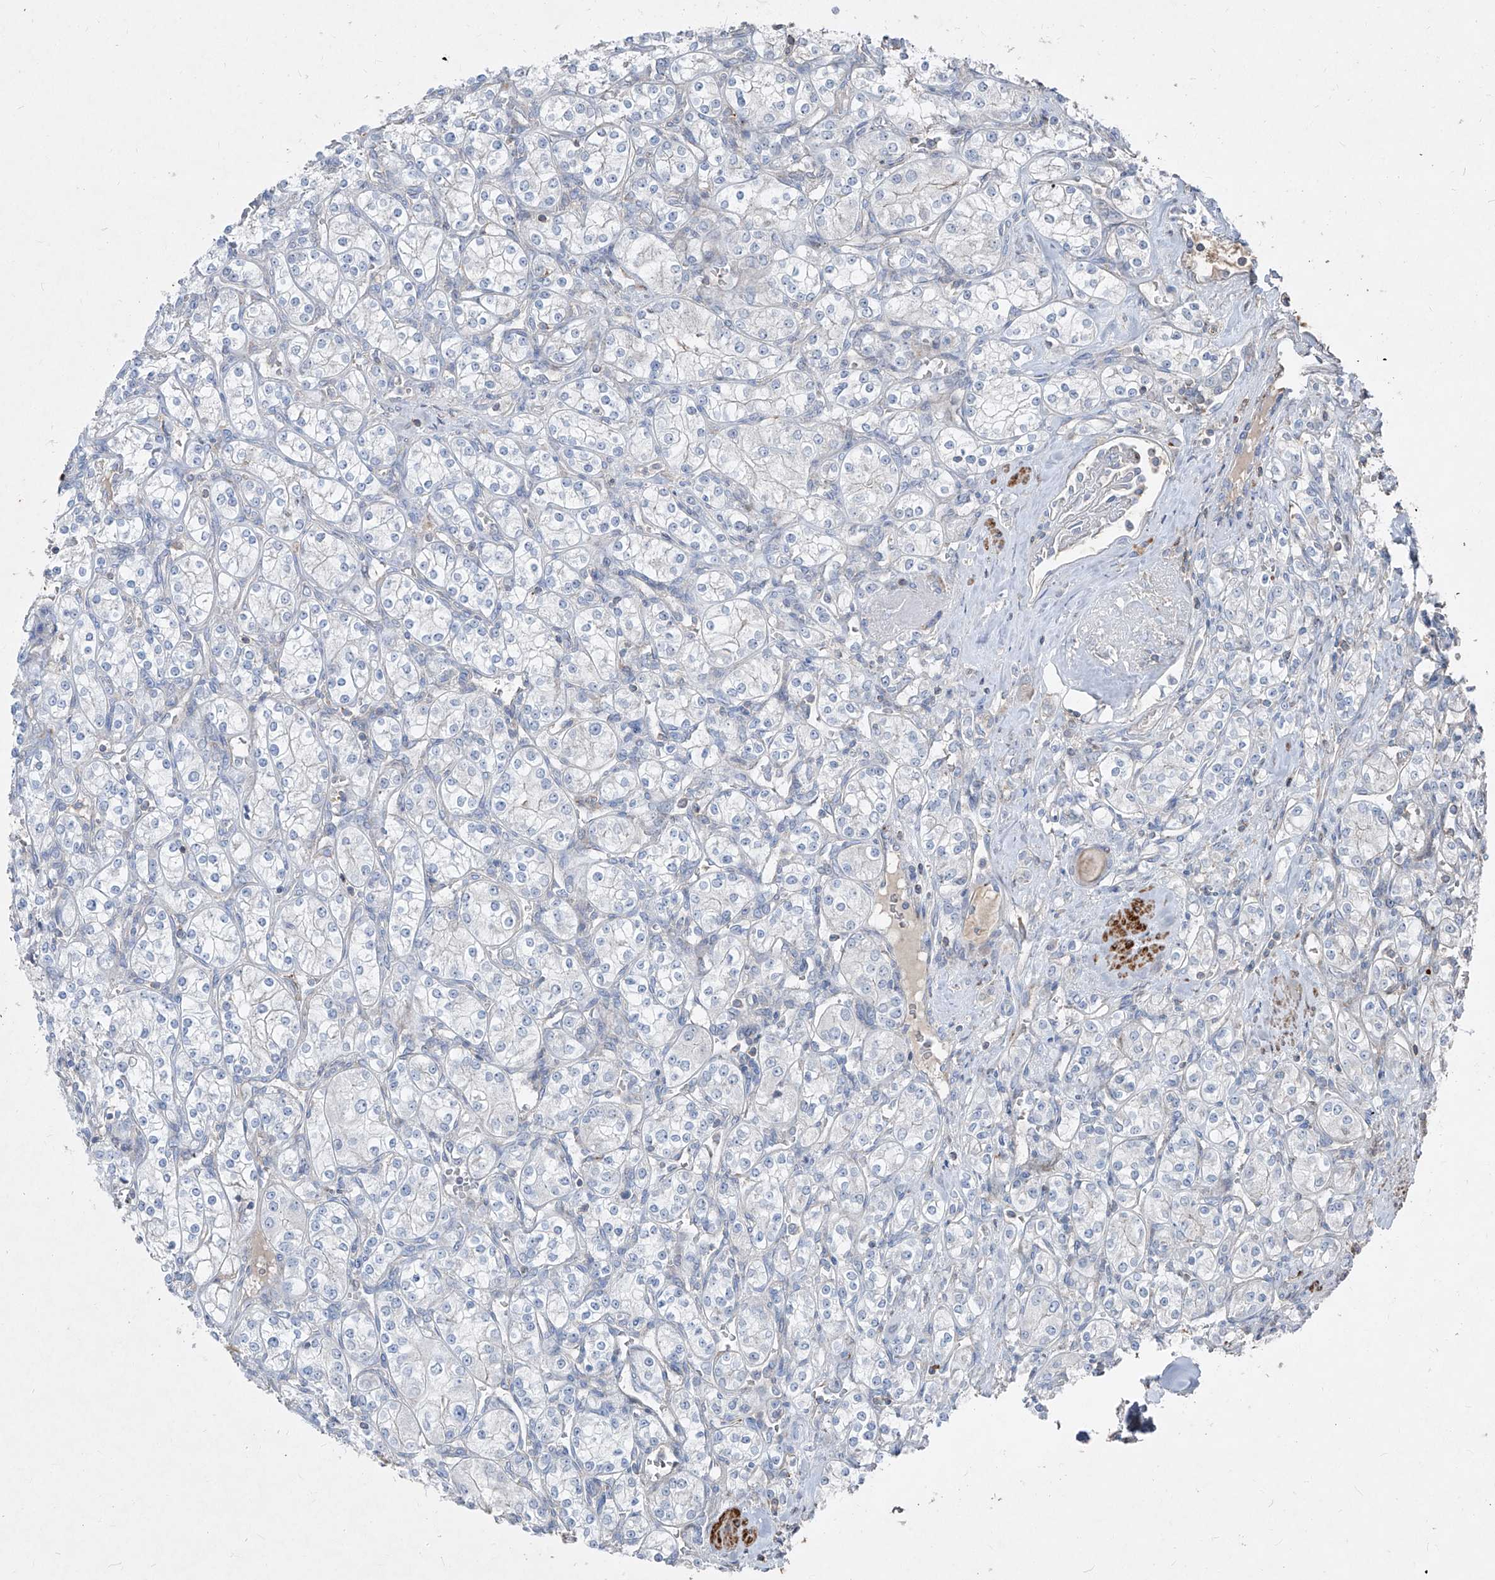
{"staining": {"intensity": "negative", "quantity": "none", "location": "none"}, "tissue": "renal cancer", "cell_type": "Tumor cells", "image_type": "cancer", "snomed": [{"axis": "morphology", "description": "Adenocarcinoma, NOS"}, {"axis": "topography", "description": "Kidney"}], "caption": "Image shows no protein staining in tumor cells of renal cancer (adenocarcinoma) tissue.", "gene": "UFD1", "patient": {"sex": "male", "age": 77}}